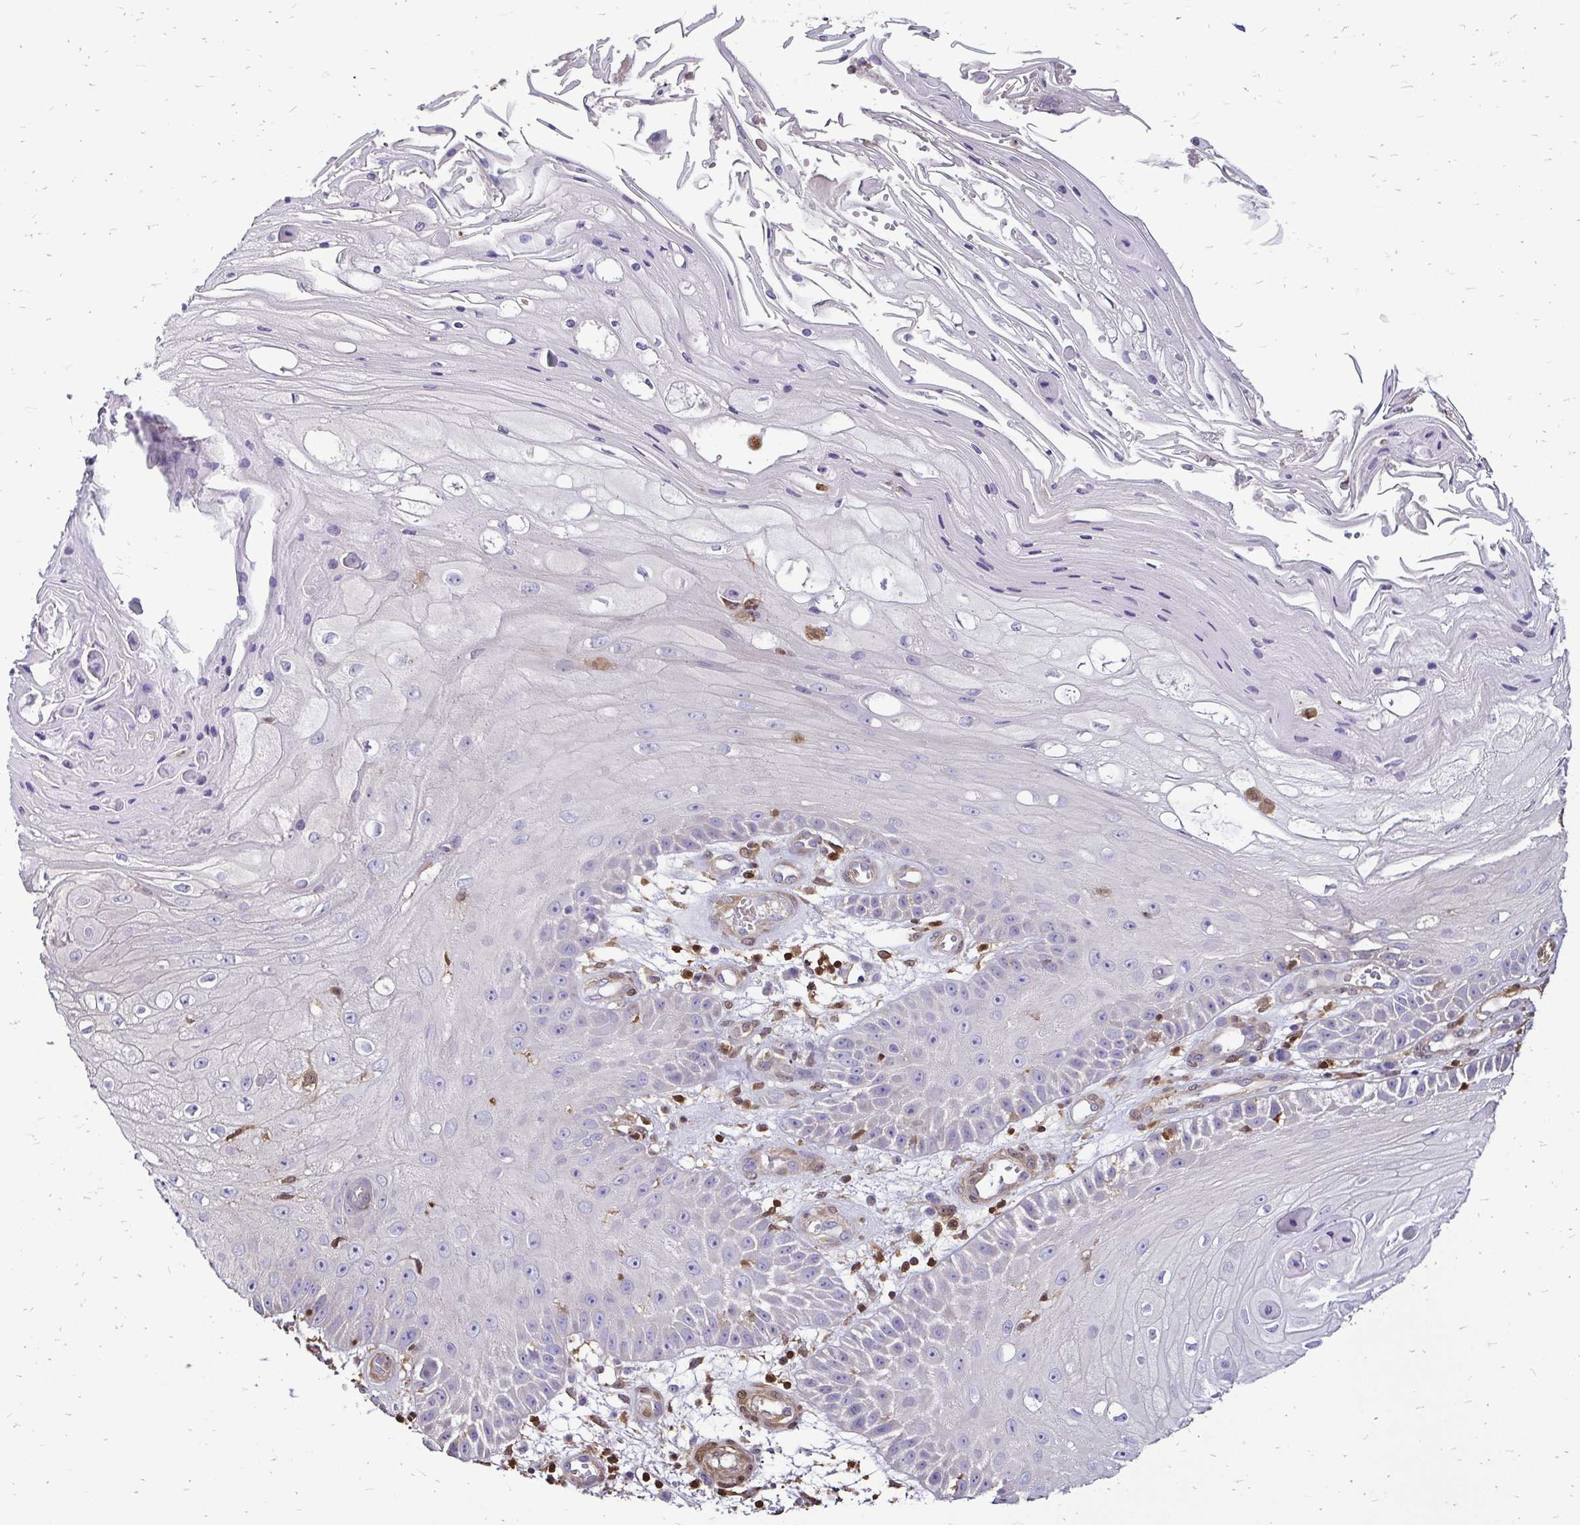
{"staining": {"intensity": "negative", "quantity": "none", "location": "none"}, "tissue": "skin cancer", "cell_type": "Tumor cells", "image_type": "cancer", "snomed": [{"axis": "morphology", "description": "Squamous cell carcinoma, NOS"}, {"axis": "topography", "description": "Skin"}], "caption": "Immunohistochemistry of human skin squamous cell carcinoma exhibits no expression in tumor cells.", "gene": "ZFP1", "patient": {"sex": "male", "age": 70}}